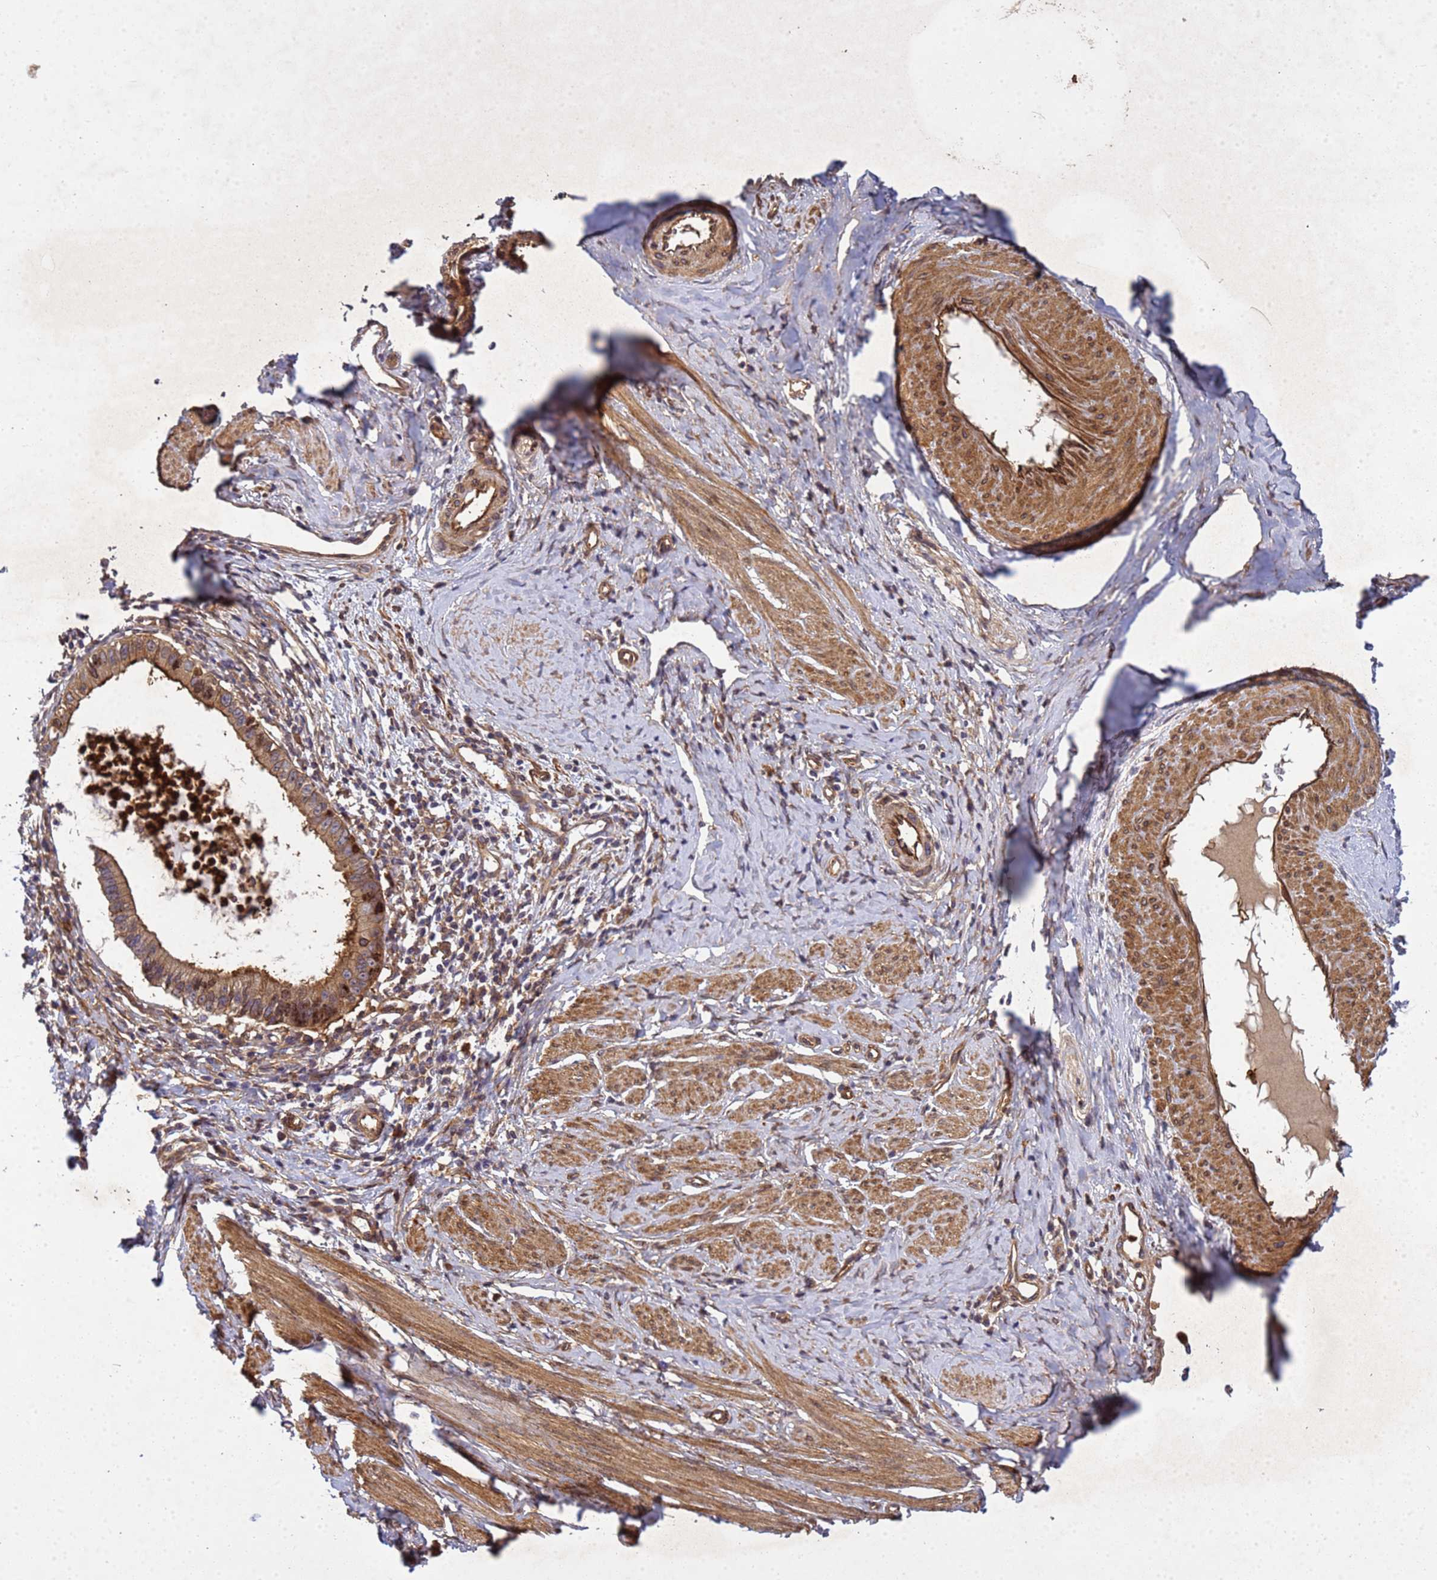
{"staining": {"intensity": "moderate", "quantity": ">75%", "location": "cytoplasmic/membranous"}, "tissue": "cervical cancer", "cell_type": "Tumor cells", "image_type": "cancer", "snomed": [{"axis": "morphology", "description": "Adenocarcinoma, NOS"}, {"axis": "topography", "description": "Cervix"}], "caption": "Immunohistochemical staining of cervical adenocarcinoma shows medium levels of moderate cytoplasmic/membranous positivity in about >75% of tumor cells.", "gene": "C8orf34", "patient": {"sex": "female", "age": 36}}